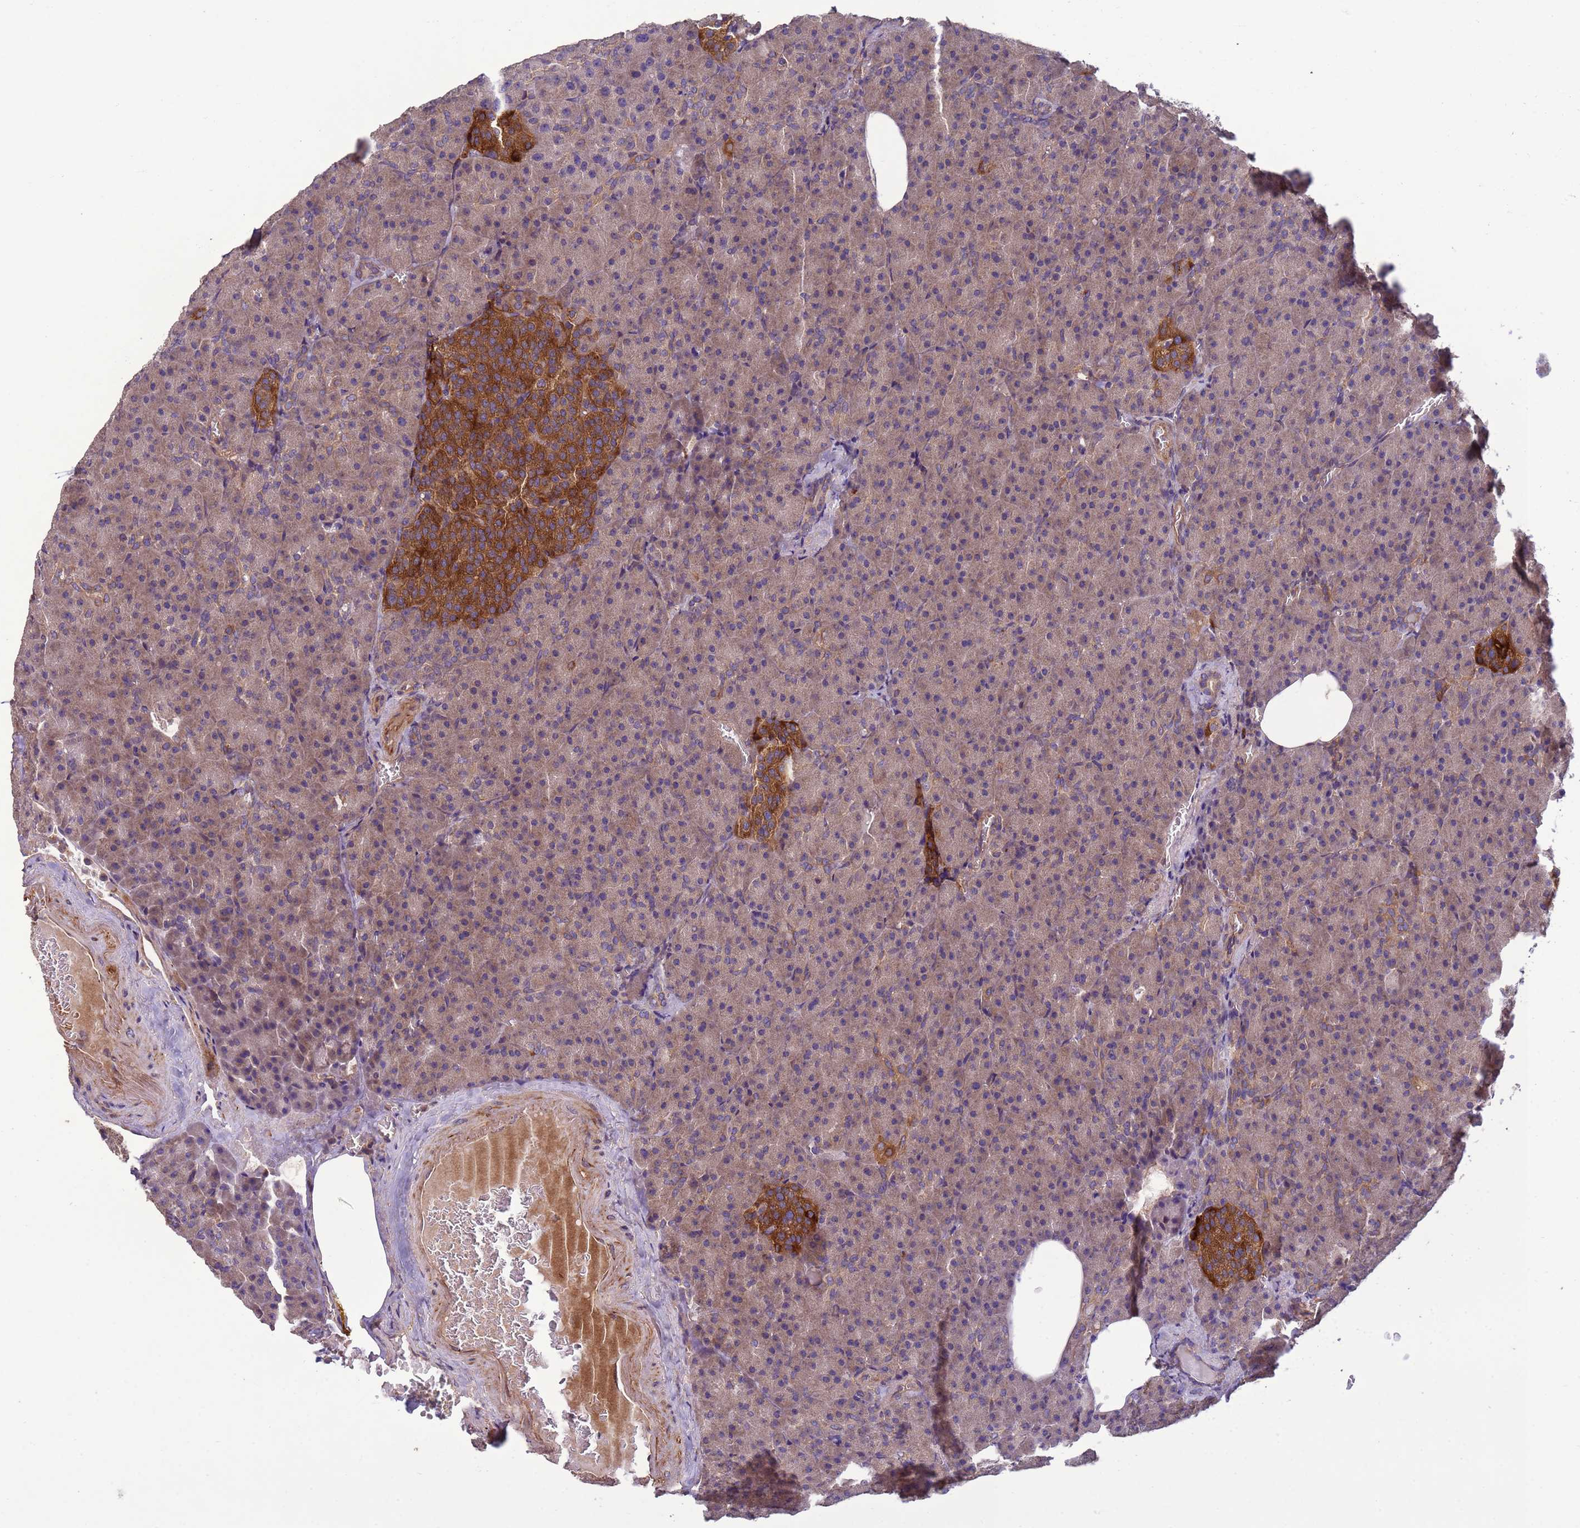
{"staining": {"intensity": "moderate", "quantity": ">75%", "location": "cytoplasmic/membranous"}, "tissue": "pancreas", "cell_type": "Exocrine glandular cells", "image_type": "normal", "snomed": [{"axis": "morphology", "description": "Normal tissue, NOS"}, {"axis": "topography", "description": "Pancreas"}], "caption": "Moderate cytoplasmic/membranous protein staining is appreciated in about >75% of exocrine glandular cells in pancreas. (Brightfield microscopy of DAB IHC at high magnification).", "gene": "RAB10", "patient": {"sex": "female", "age": 74}}